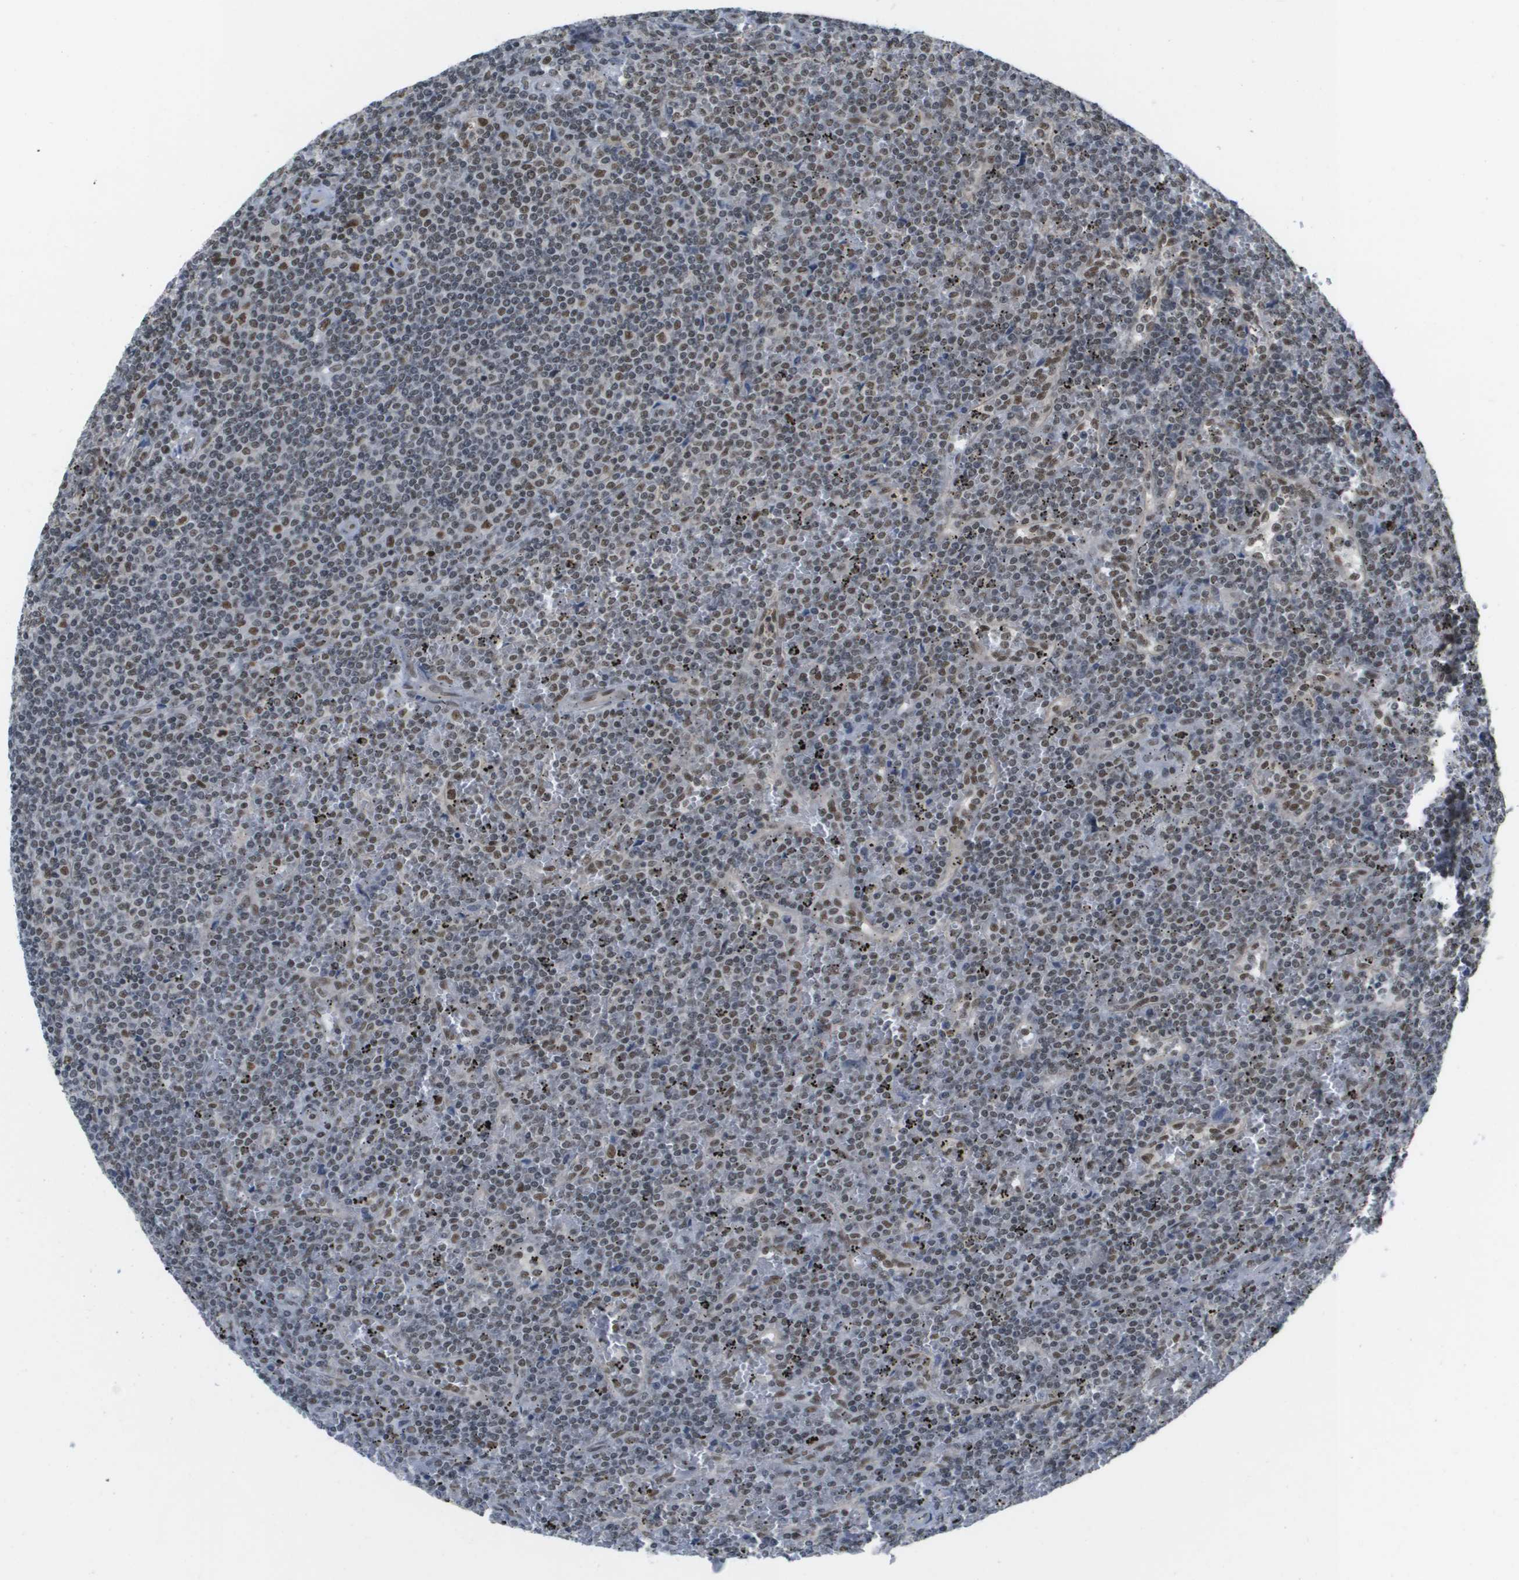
{"staining": {"intensity": "weak", "quantity": ">75%", "location": "nuclear"}, "tissue": "lymphoma", "cell_type": "Tumor cells", "image_type": "cancer", "snomed": [{"axis": "morphology", "description": "Malignant lymphoma, non-Hodgkin's type, Low grade"}, {"axis": "topography", "description": "Spleen"}], "caption": "Protein staining of malignant lymphoma, non-Hodgkin's type (low-grade) tissue shows weak nuclear expression in approximately >75% of tumor cells. (DAB IHC, brown staining for protein, blue staining for nuclei).", "gene": "ISY1", "patient": {"sex": "female", "age": 19}}